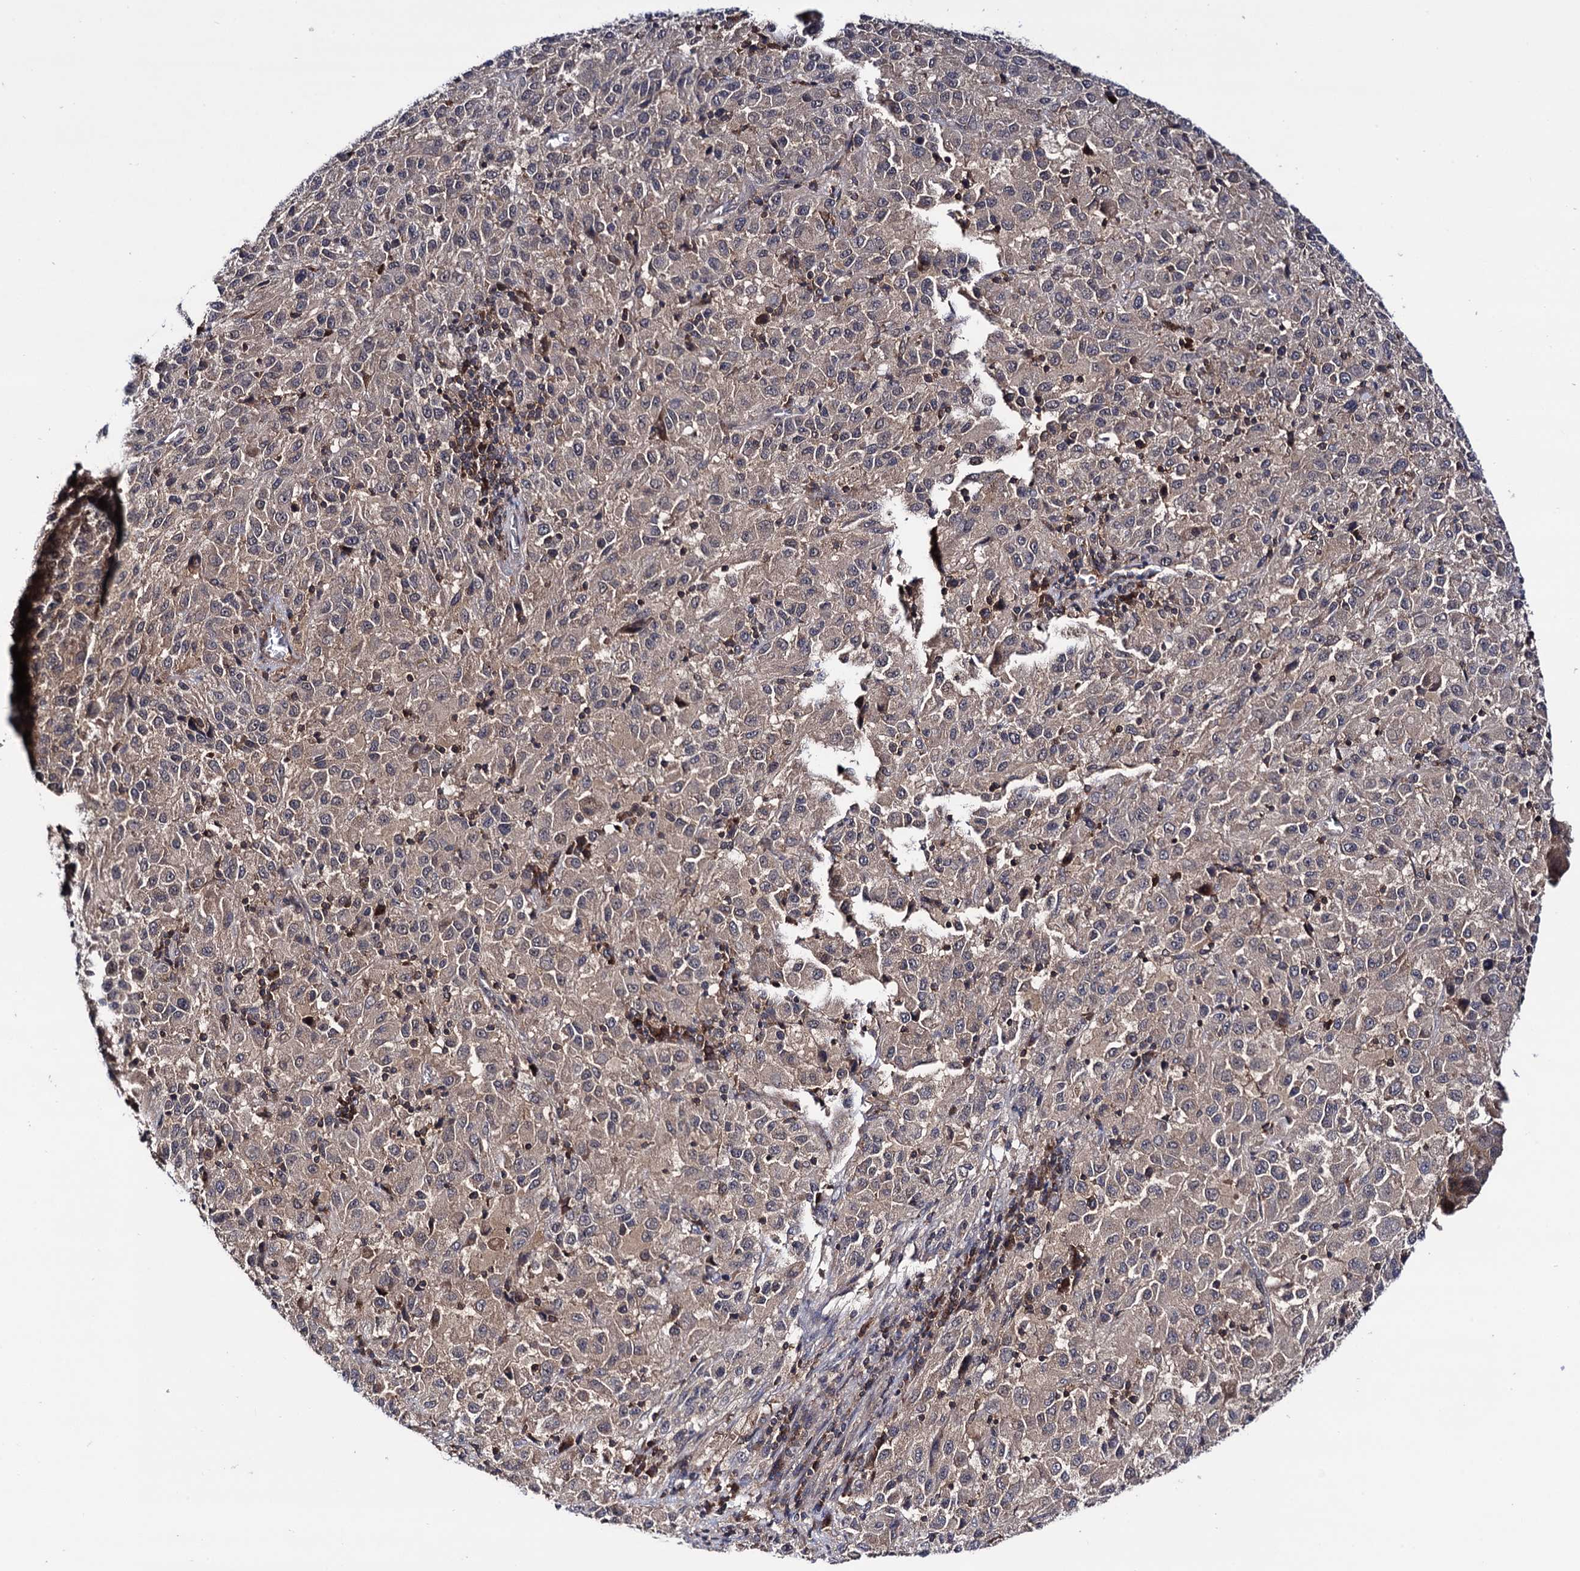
{"staining": {"intensity": "weak", "quantity": "<25%", "location": "cytoplasmic/membranous,nuclear"}, "tissue": "melanoma", "cell_type": "Tumor cells", "image_type": "cancer", "snomed": [{"axis": "morphology", "description": "Malignant melanoma, Metastatic site"}, {"axis": "topography", "description": "Lung"}], "caption": "This is a micrograph of immunohistochemistry staining of malignant melanoma (metastatic site), which shows no expression in tumor cells.", "gene": "MICAL2", "patient": {"sex": "male", "age": 64}}